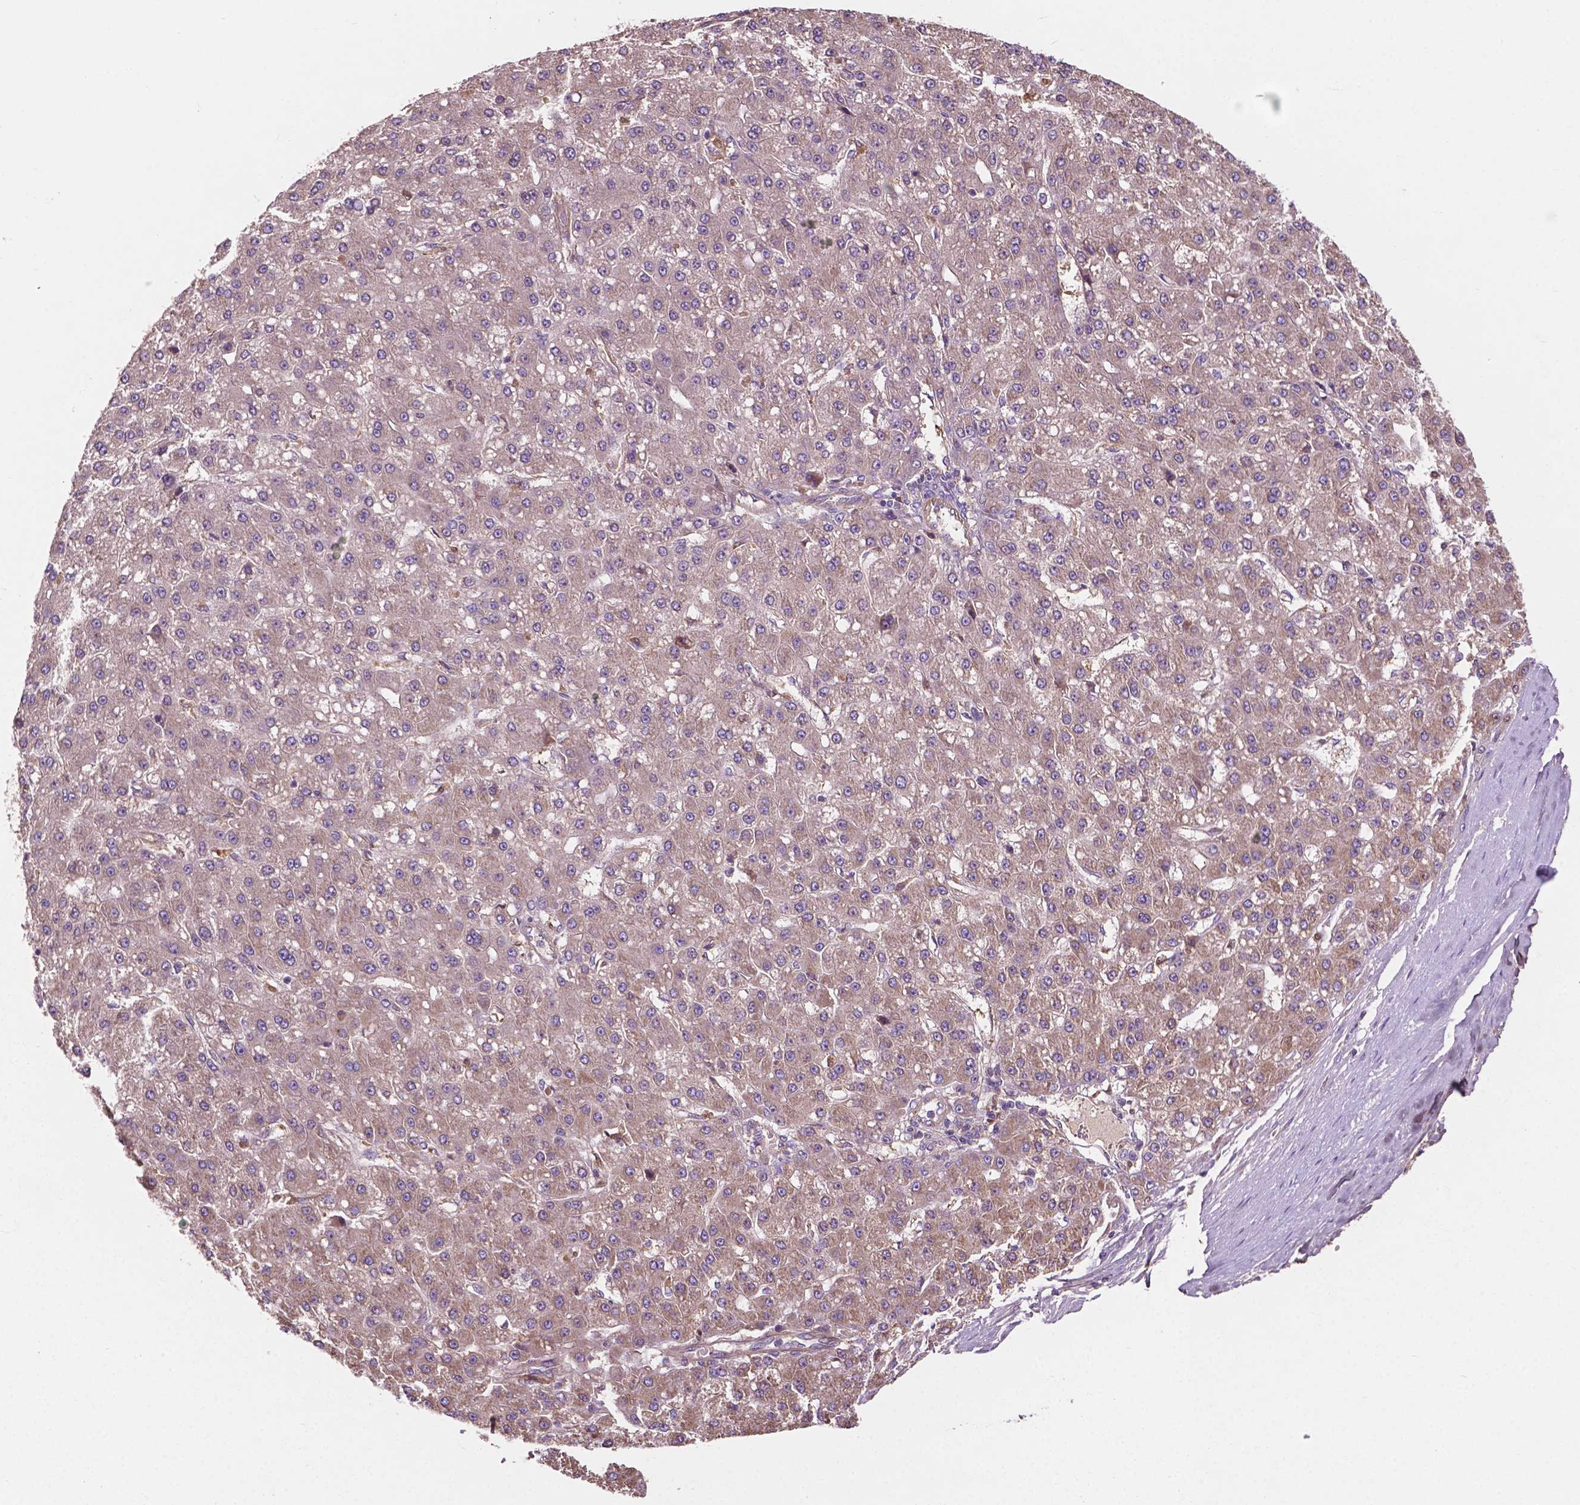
{"staining": {"intensity": "weak", "quantity": "25%-75%", "location": "cytoplasmic/membranous"}, "tissue": "liver cancer", "cell_type": "Tumor cells", "image_type": "cancer", "snomed": [{"axis": "morphology", "description": "Carcinoma, Hepatocellular, NOS"}, {"axis": "topography", "description": "Liver"}], "caption": "Tumor cells reveal low levels of weak cytoplasmic/membranous positivity in approximately 25%-75% of cells in human liver hepatocellular carcinoma.", "gene": "GJA9", "patient": {"sex": "male", "age": 67}}